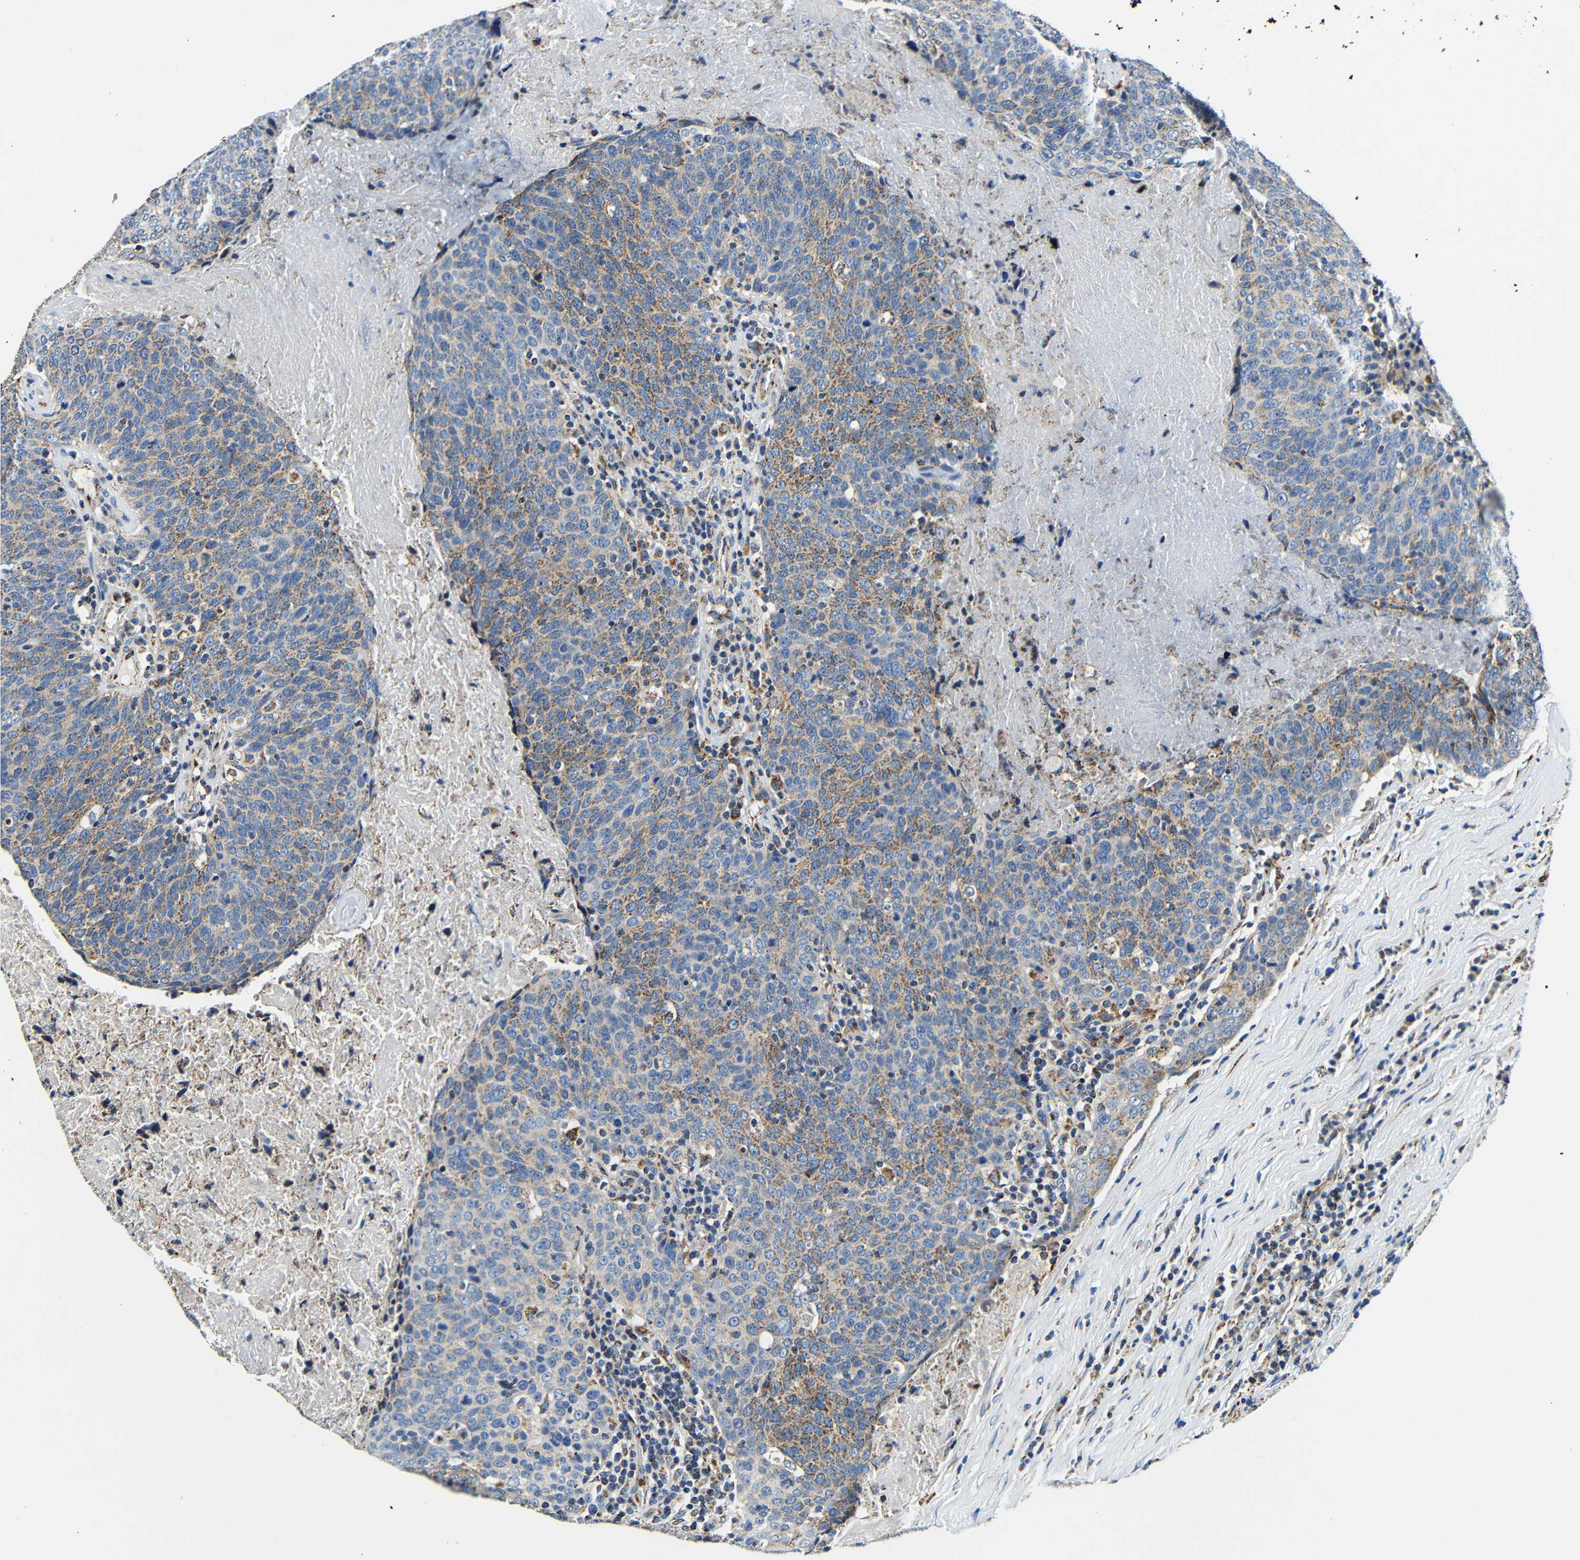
{"staining": {"intensity": "moderate", "quantity": "25%-75%", "location": "cytoplasmic/membranous"}, "tissue": "head and neck cancer", "cell_type": "Tumor cells", "image_type": "cancer", "snomed": [{"axis": "morphology", "description": "Squamous cell carcinoma, NOS"}, {"axis": "morphology", "description": "Squamous cell carcinoma, metastatic, NOS"}, {"axis": "topography", "description": "Lymph node"}, {"axis": "topography", "description": "Head-Neck"}], "caption": "Protein staining of head and neck cancer (metastatic squamous cell carcinoma) tissue reveals moderate cytoplasmic/membranous staining in approximately 25%-75% of tumor cells.", "gene": "GALNT18", "patient": {"sex": "male", "age": 62}}